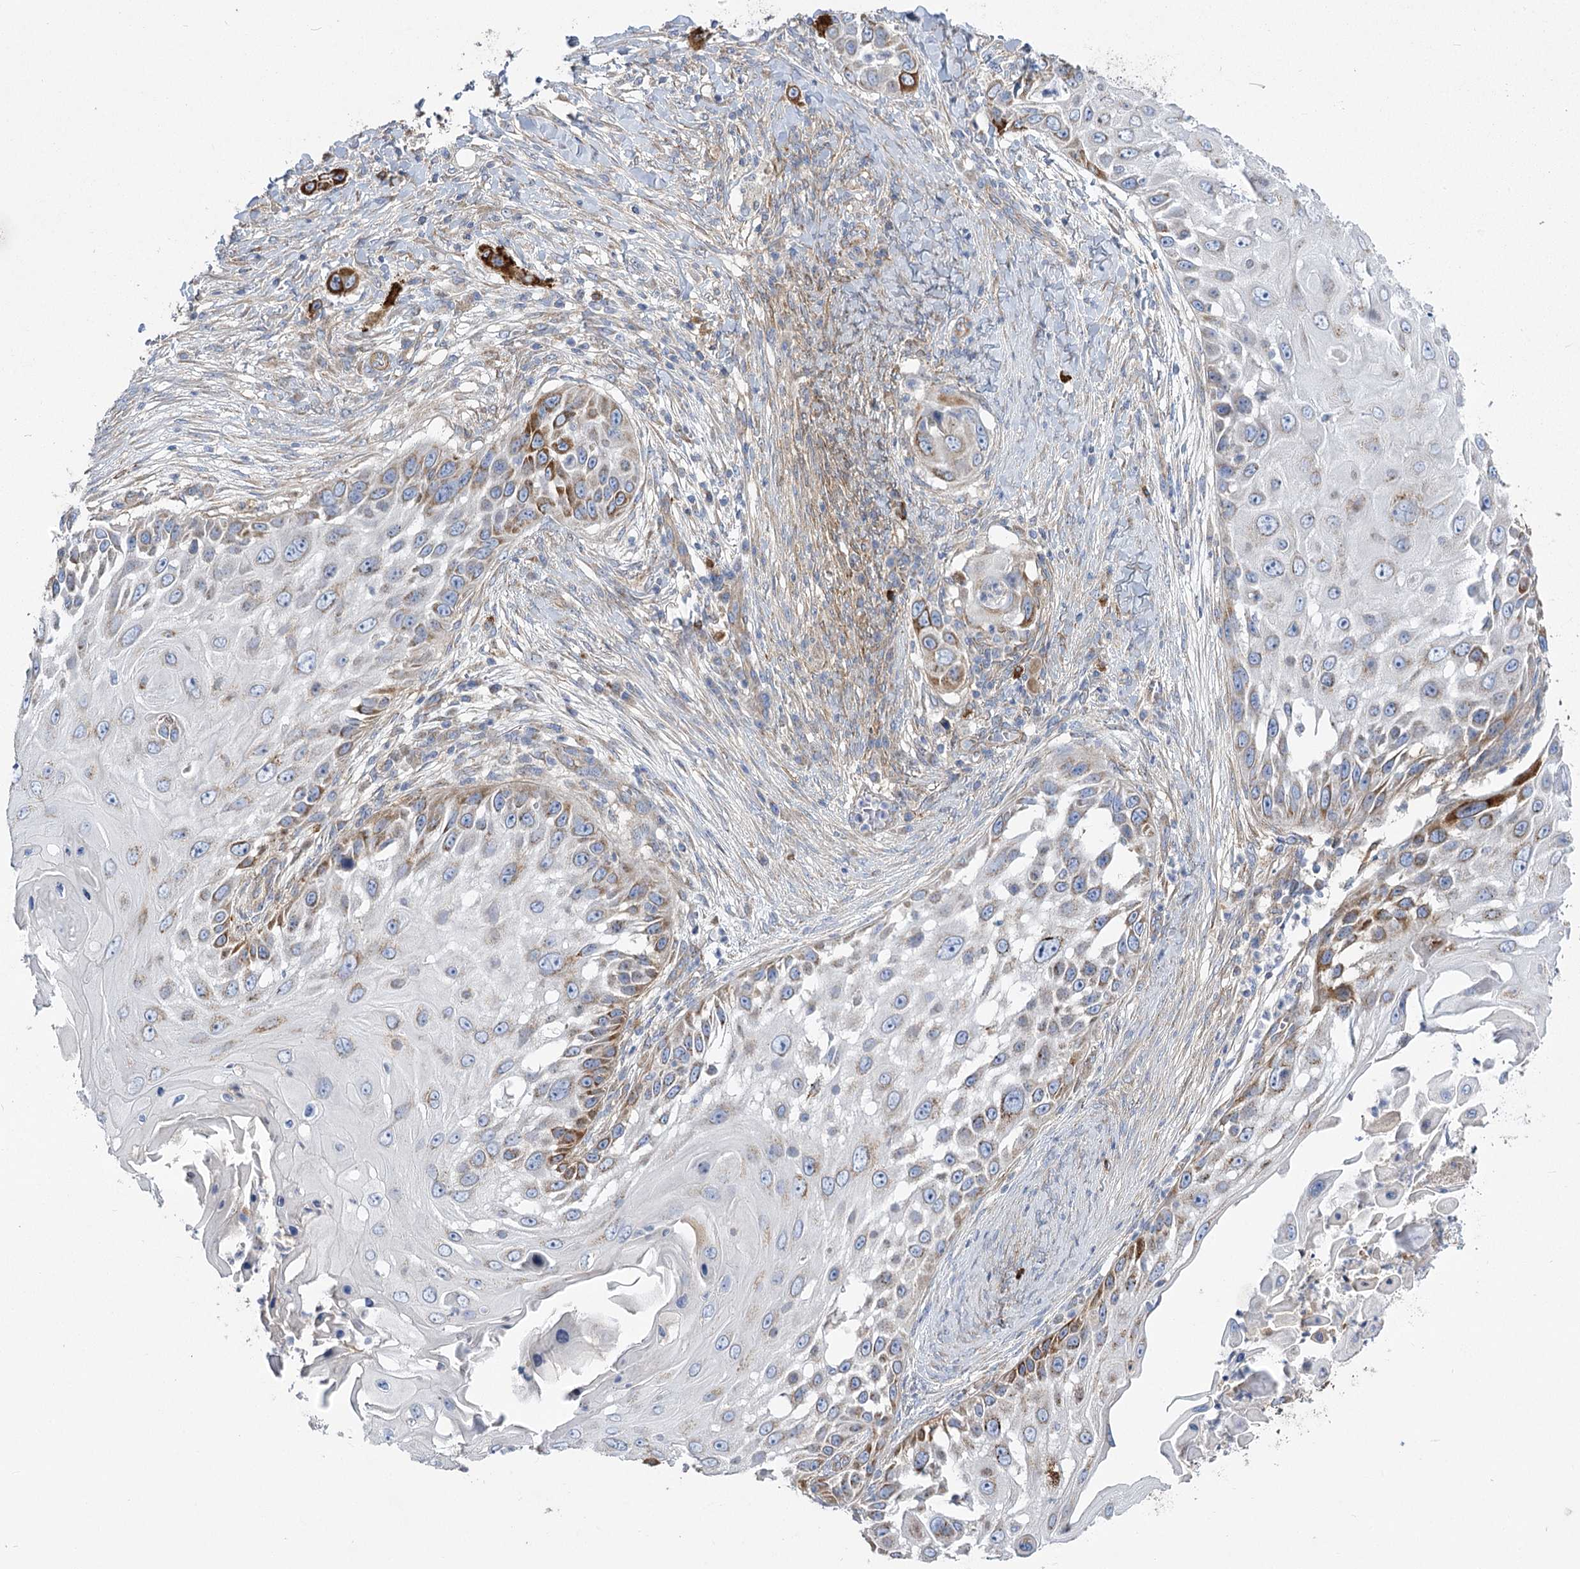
{"staining": {"intensity": "moderate", "quantity": "<25%", "location": "cytoplasmic/membranous"}, "tissue": "skin cancer", "cell_type": "Tumor cells", "image_type": "cancer", "snomed": [{"axis": "morphology", "description": "Squamous cell carcinoma, NOS"}, {"axis": "topography", "description": "Skin"}], "caption": "Tumor cells reveal low levels of moderate cytoplasmic/membranous expression in about <25% of cells in skin squamous cell carcinoma.", "gene": "RMDN2", "patient": {"sex": "female", "age": 44}}